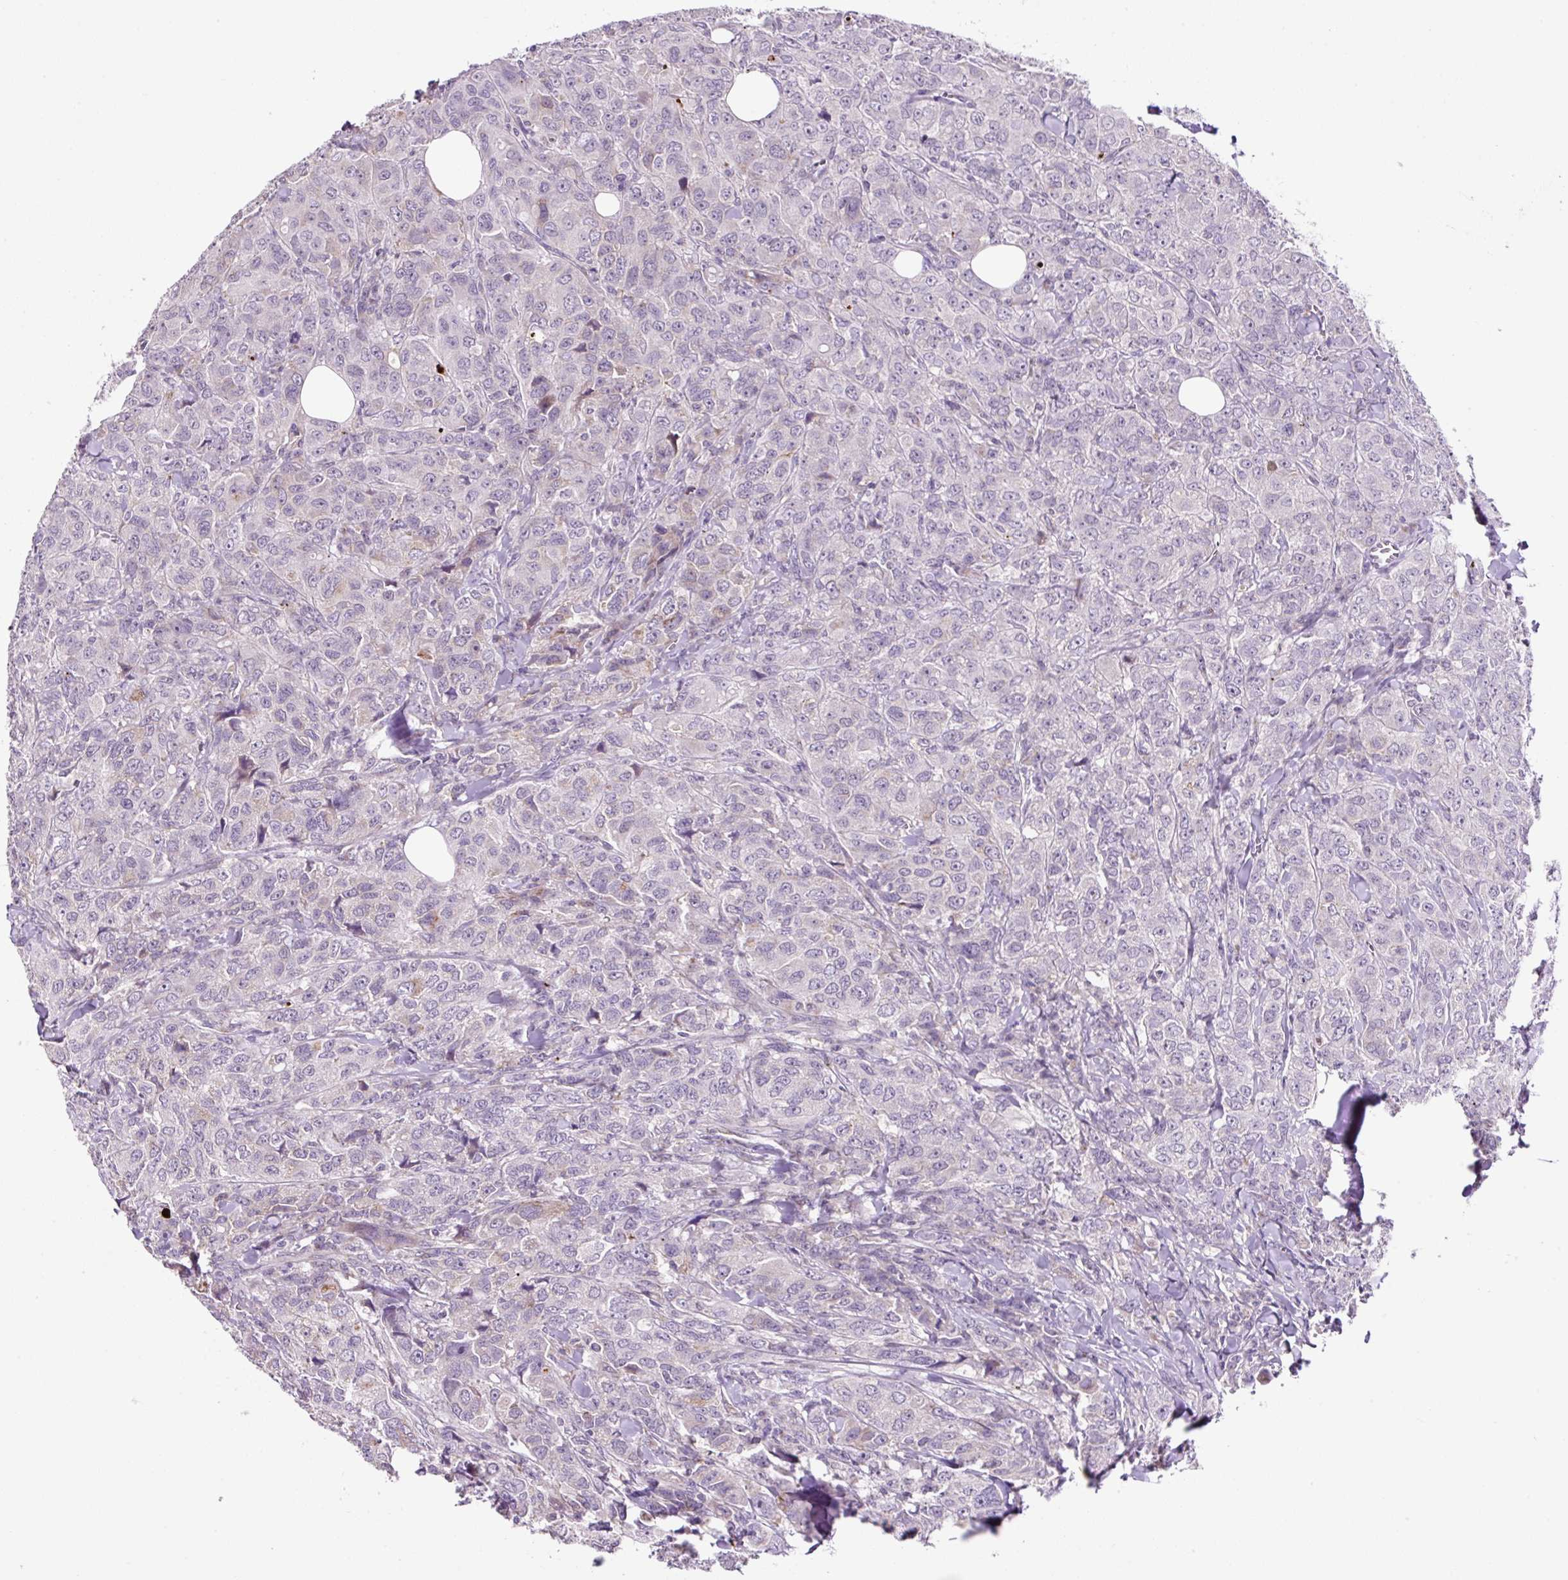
{"staining": {"intensity": "negative", "quantity": "none", "location": "none"}, "tissue": "breast cancer", "cell_type": "Tumor cells", "image_type": "cancer", "snomed": [{"axis": "morphology", "description": "Duct carcinoma"}, {"axis": "topography", "description": "Breast"}], "caption": "A high-resolution micrograph shows immunohistochemistry staining of infiltrating ductal carcinoma (breast), which exhibits no significant positivity in tumor cells.", "gene": "OGDHL", "patient": {"sex": "female", "age": 43}}